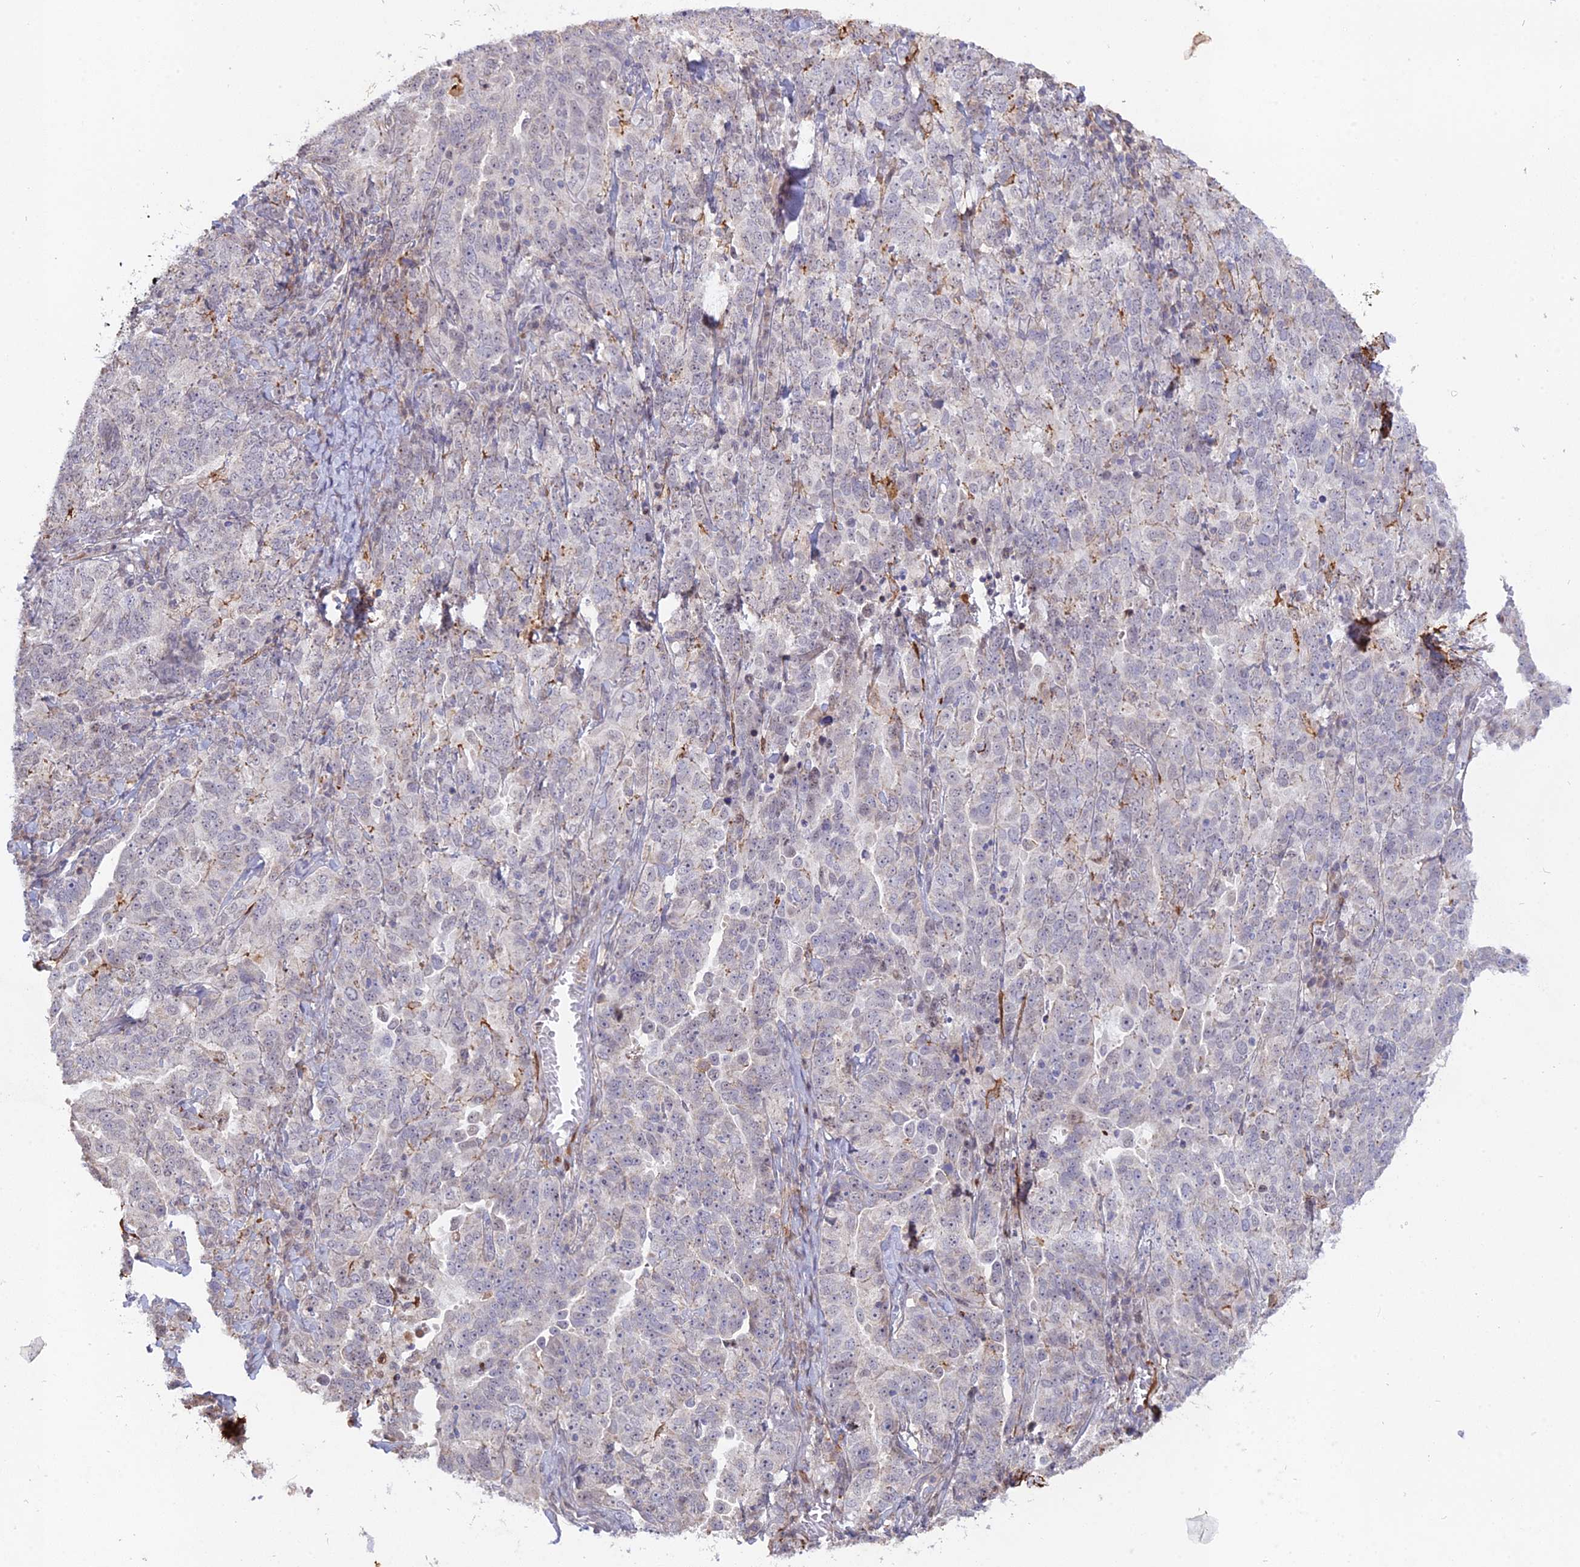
{"staining": {"intensity": "negative", "quantity": "none", "location": "none"}, "tissue": "ovarian cancer", "cell_type": "Tumor cells", "image_type": "cancer", "snomed": [{"axis": "morphology", "description": "Carcinoma, endometroid"}, {"axis": "topography", "description": "Ovary"}], "caption": "Protein analysis of ovarian cancer (endometroid carcinoma) displays no significant expression in tumor cells.", "gene": "CCDC154", "patient": {"sex": "female", "age": 62}}